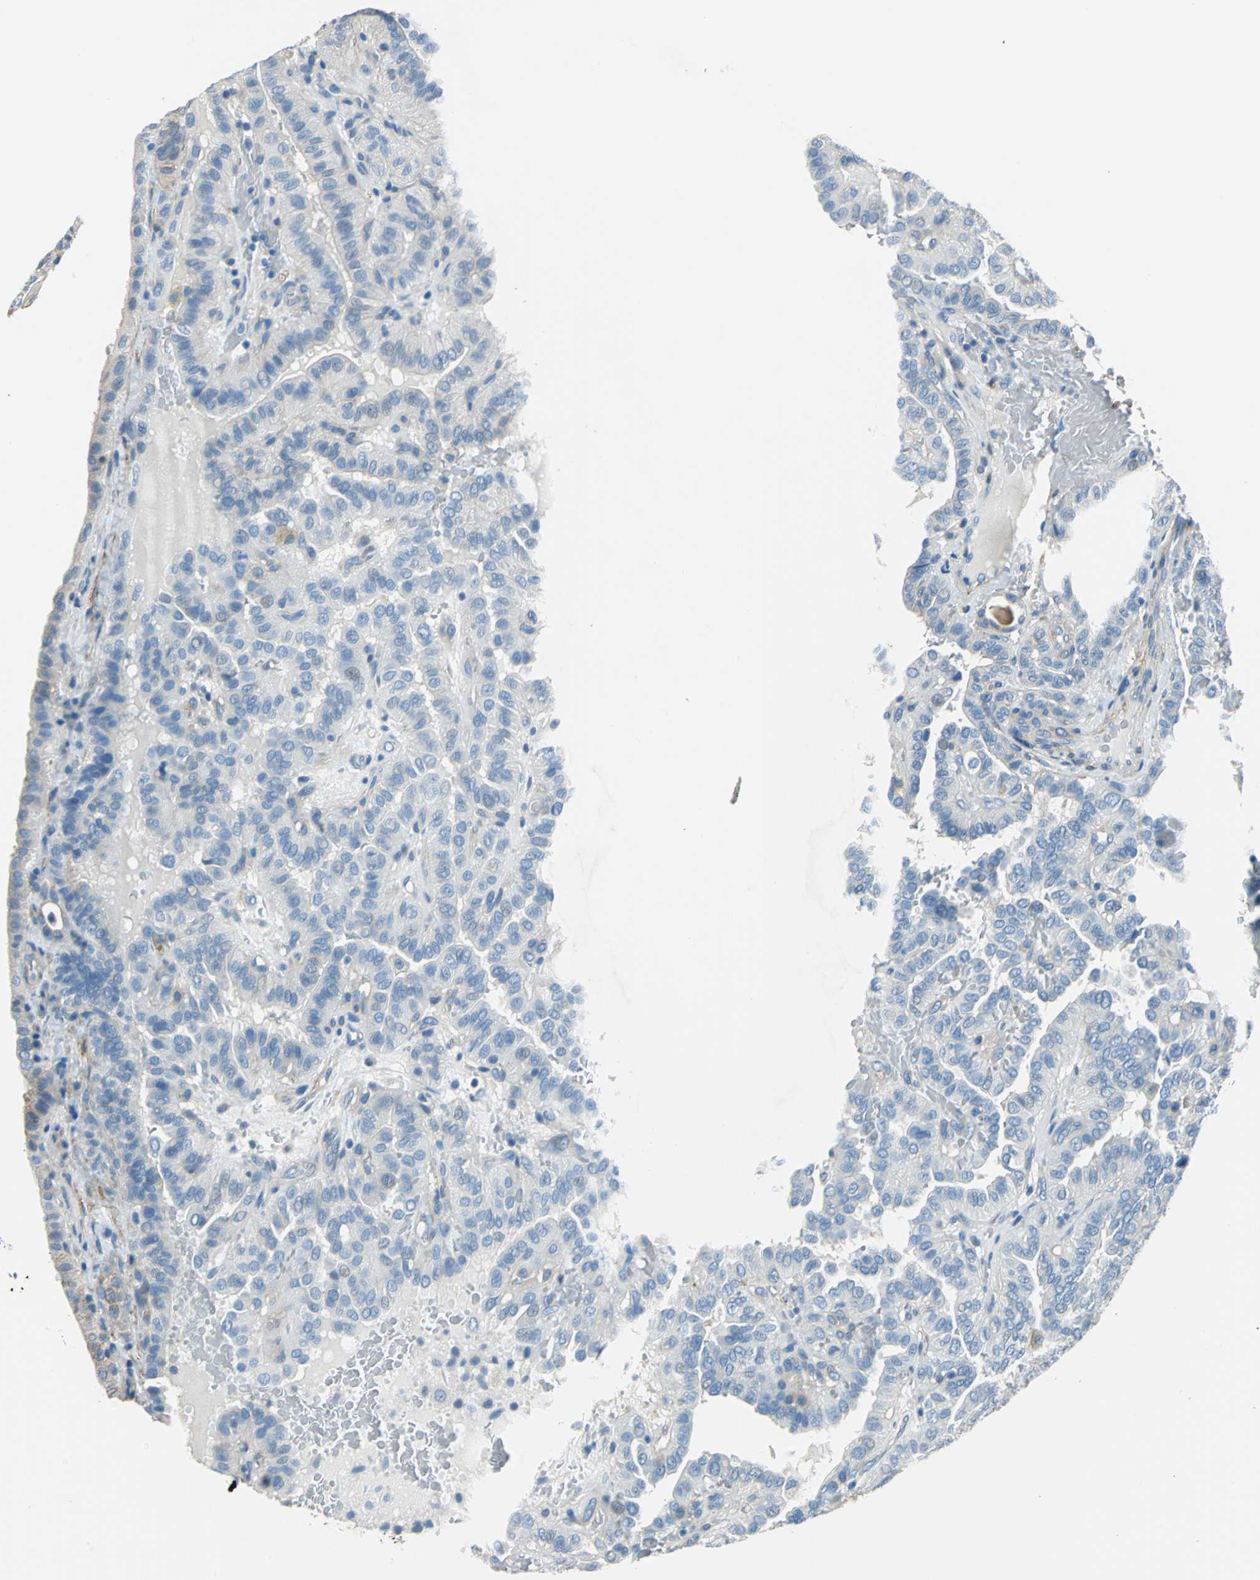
{"staining": {"intensity": "negative", "quantity": "none", "location": "none"}, "tissue": "thyroid cancer", "cell_type": "Tumor cells", "image_type": "cancer", "snomed": [{"axis": "morphology", "description": "Papillary adenocarcinoma, NOS"}, {"axis": "topography", "description": "Thyroid gland"}], "caption": "There is no significant staining in tumor cells of thyroid cancer (papillary adenocarcinoma). The staining was performed using DAB to visualize the protein expression in brown, while the nuclei were stained in blue with hematoxylin (Magnification: 20x).", "gene": "AKAP12", "patient": {"sex": "male", "age": 77}}